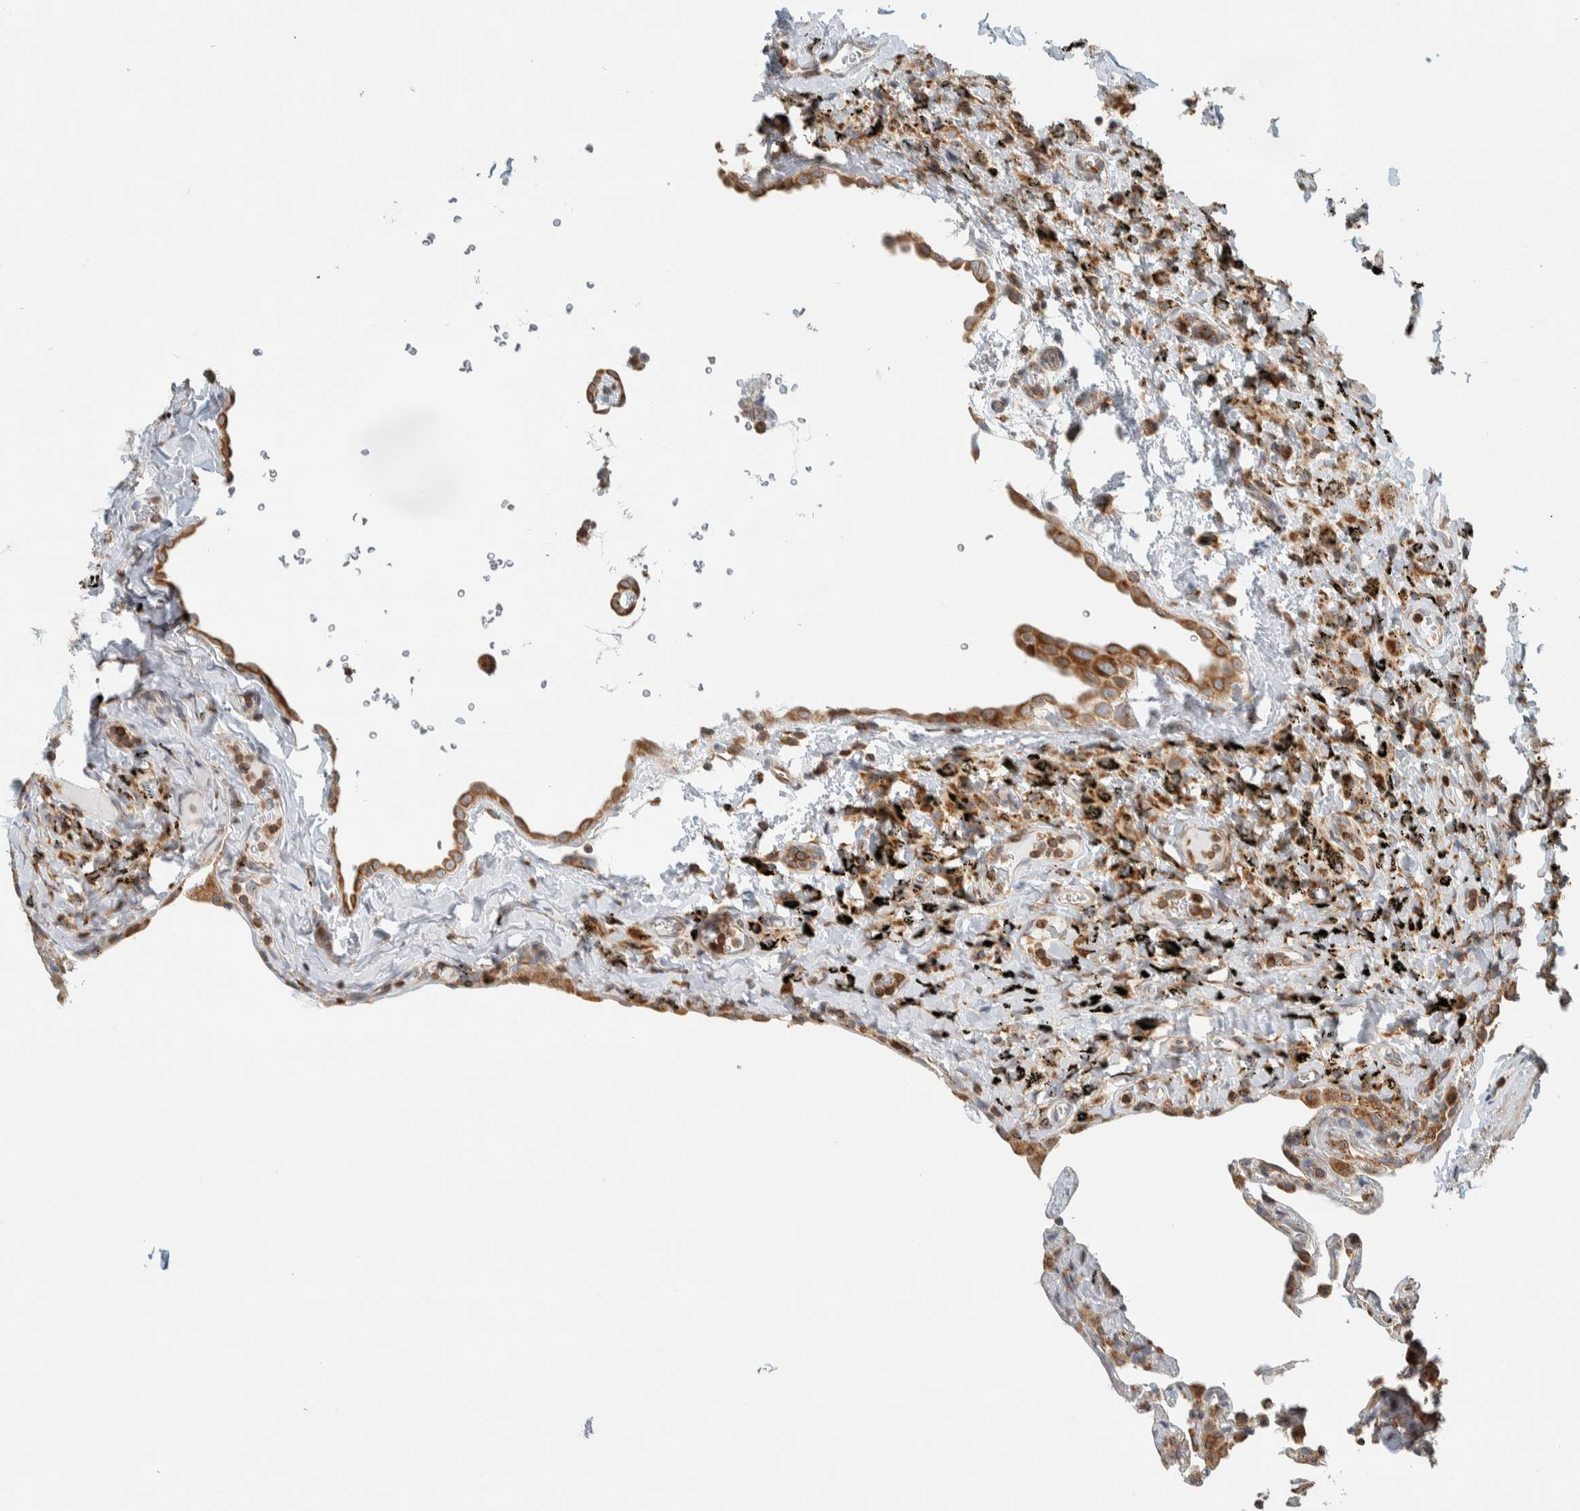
{"staining": {"intensity": "moderate", "quantity": "25%-75%", "location": "cytoplasmic/membranous"}, "tissue": "lung", "cell_type": "Alveolar cells", "image_type": "normal", "snomed": [{"axis": "morphology", "description": "Normal tissue, NOS"}, {"axis": "topography", "description": "Lung"}], "caption": "High-power microscopy captured an IHC histopathology image of normal lung, revealing moderate cytoplasmic/membranous positivity in approximately 25%-75% of alveolar cells. Using DAB (brown) and hematoxylin (blue) stains, captured at high magnification using brightfield microscopy.", "gene": "CCDC57", "patient": {"sex": "male", "age": 59}}